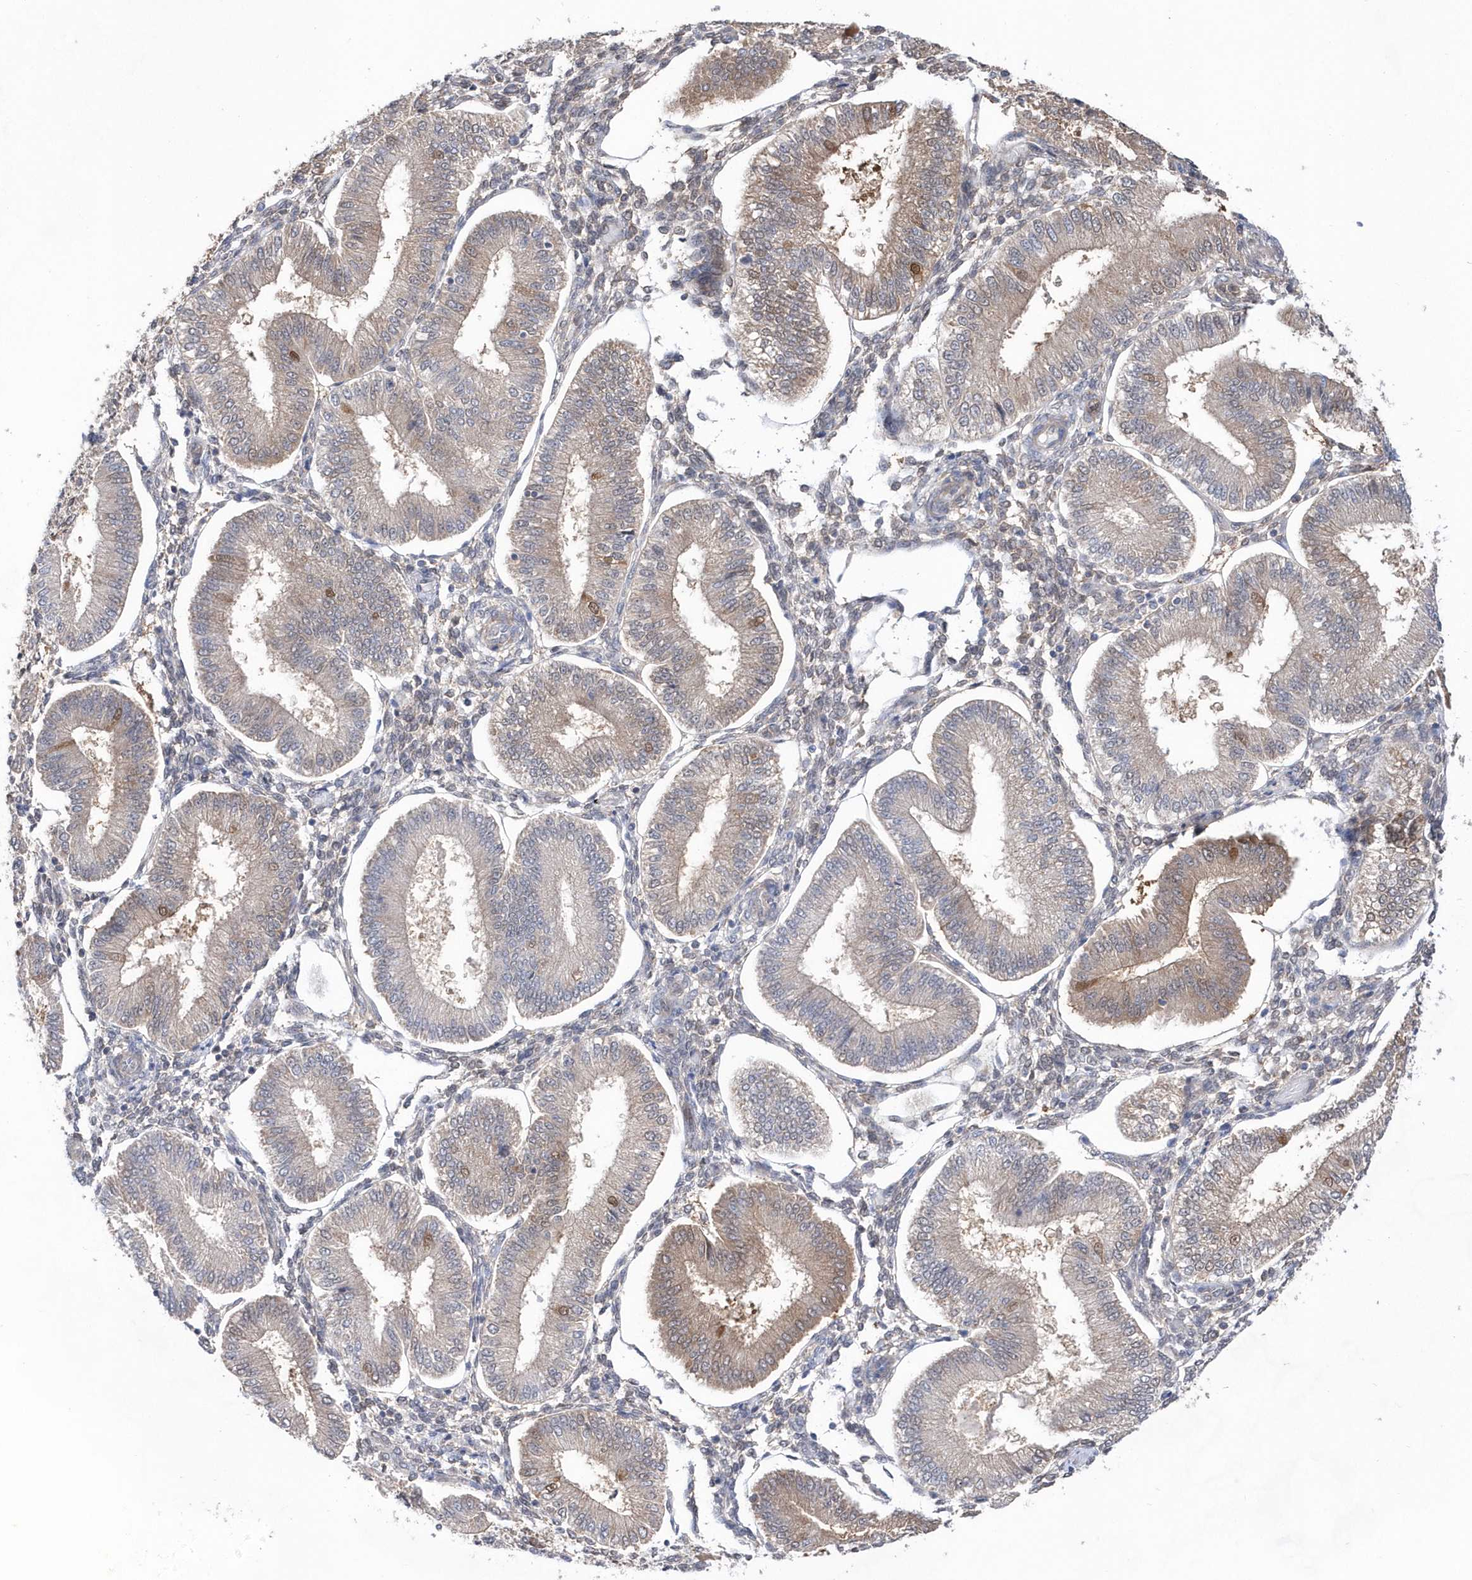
{"staining": {"intensity": "moderate", "quantity": "25%-75%", "location": "cytoplasmic/membranous,nuclear"}, "tissue": "endometrium", "cell_type": "Cells in endometrial stroma", "image_type": "normal", "snomed": [{"axis": "morphology", "description": "Normal tissue, NOS"}, {"axis": "topography", "description": "Endometrium"}], "caption": "Moderate cytoplasmic/membranous,nuclear expression is appreciated in about 25%-75% of cells in endometrial stroma in benign endometrium.", "gene": "BDH2", "patient": {"sex": "female", "age": 39}}